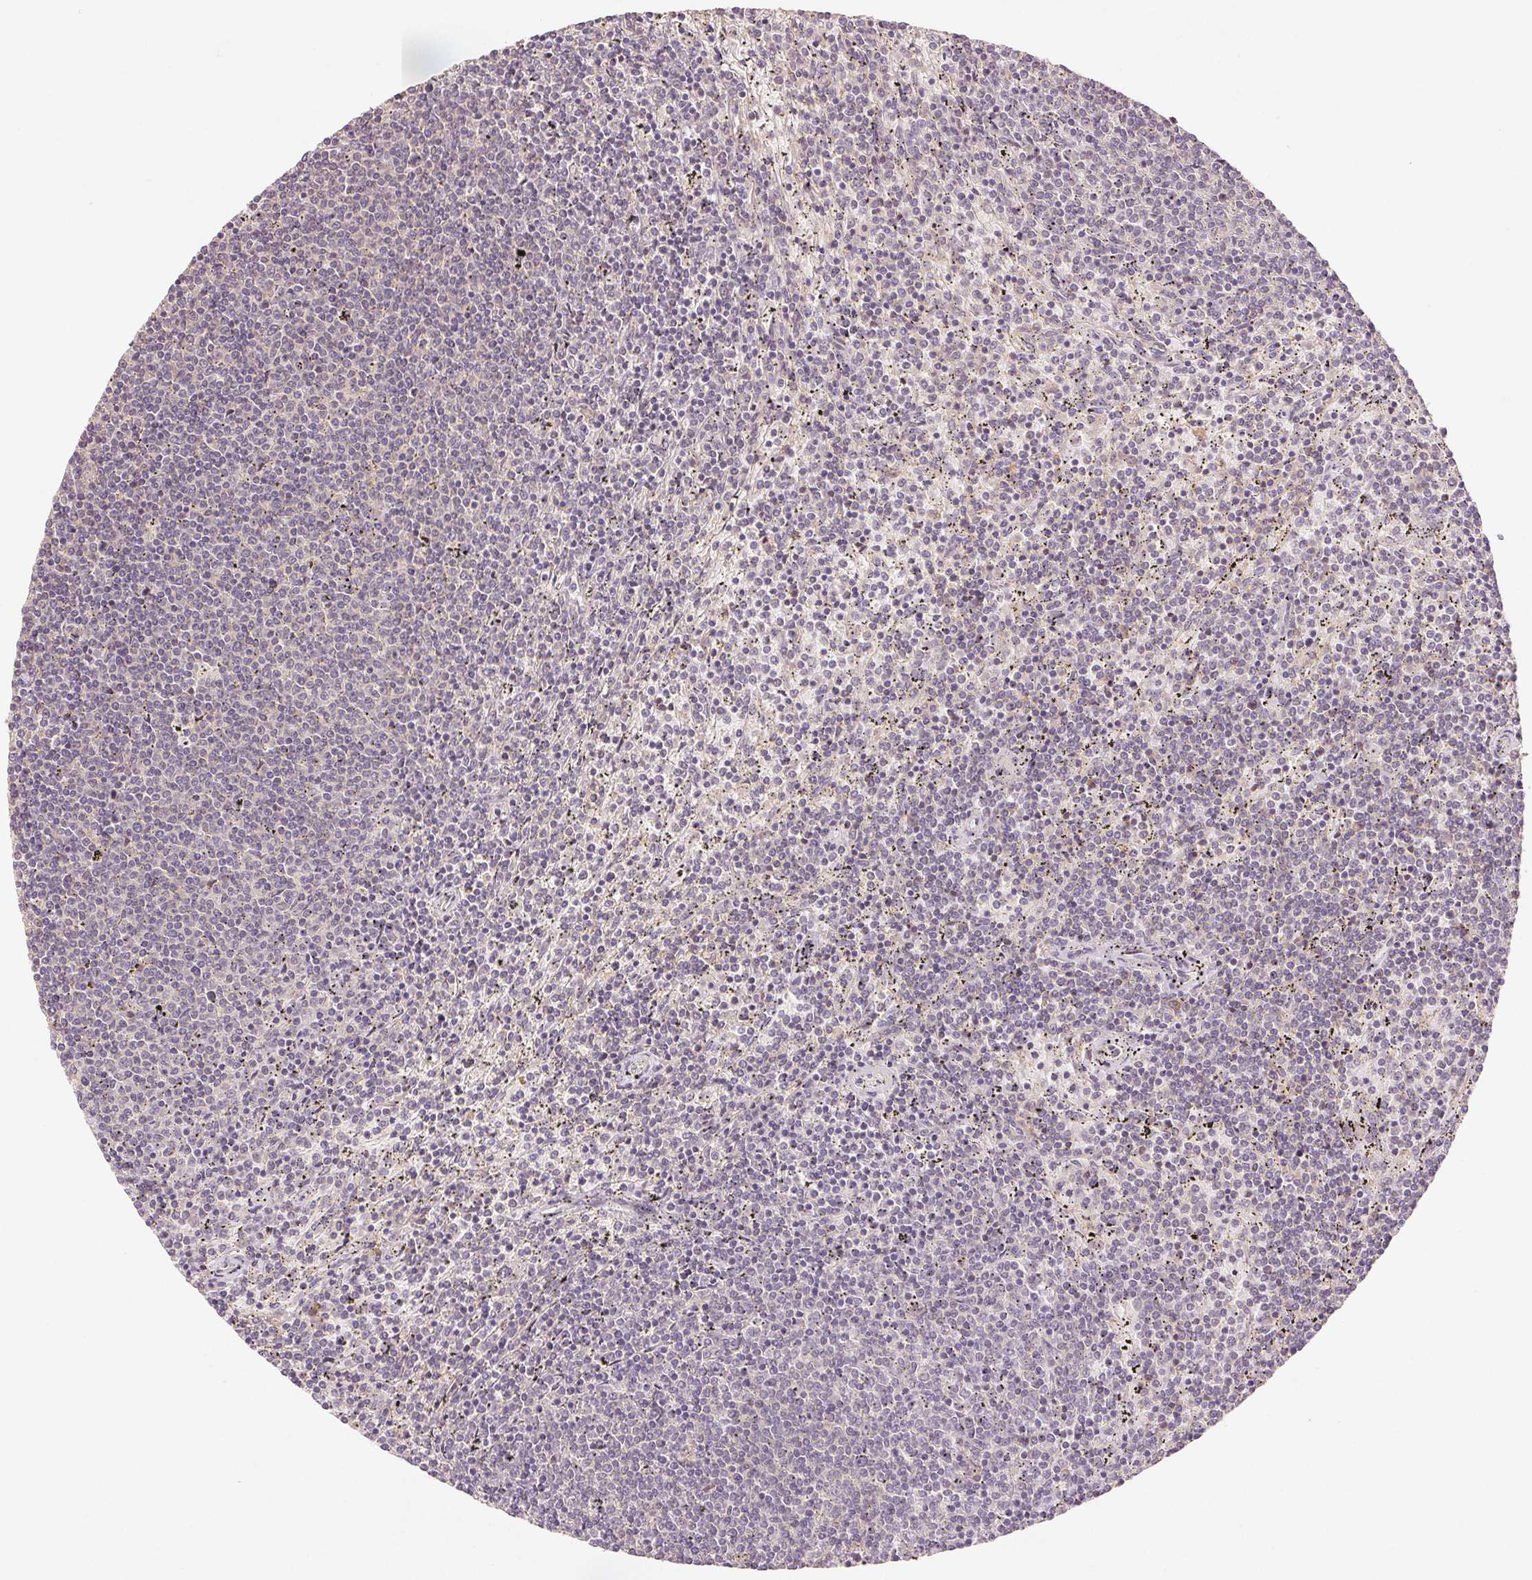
{"staining": {"intensity": "negative", "quantity": "none", "location": "none"}, "tissue": "lymphoma", "cell_type": "Tumor cells", "image_type": "cancer", "snomed": [{"axis": "morphology", "description": "Malignant lymphoma, non-Hodgkin's type, Low grade"}, {"axis": "topography", "description": "Spleen"}], "caption": "This is a photomicrograph of immunohistochemistry staining of low-grade malignant lymphoma, non-Hodgkin's type, which shows no expression in tumor cells.", "gene": "YIF1B", "patient": {"sex": "female", "age": 50}}